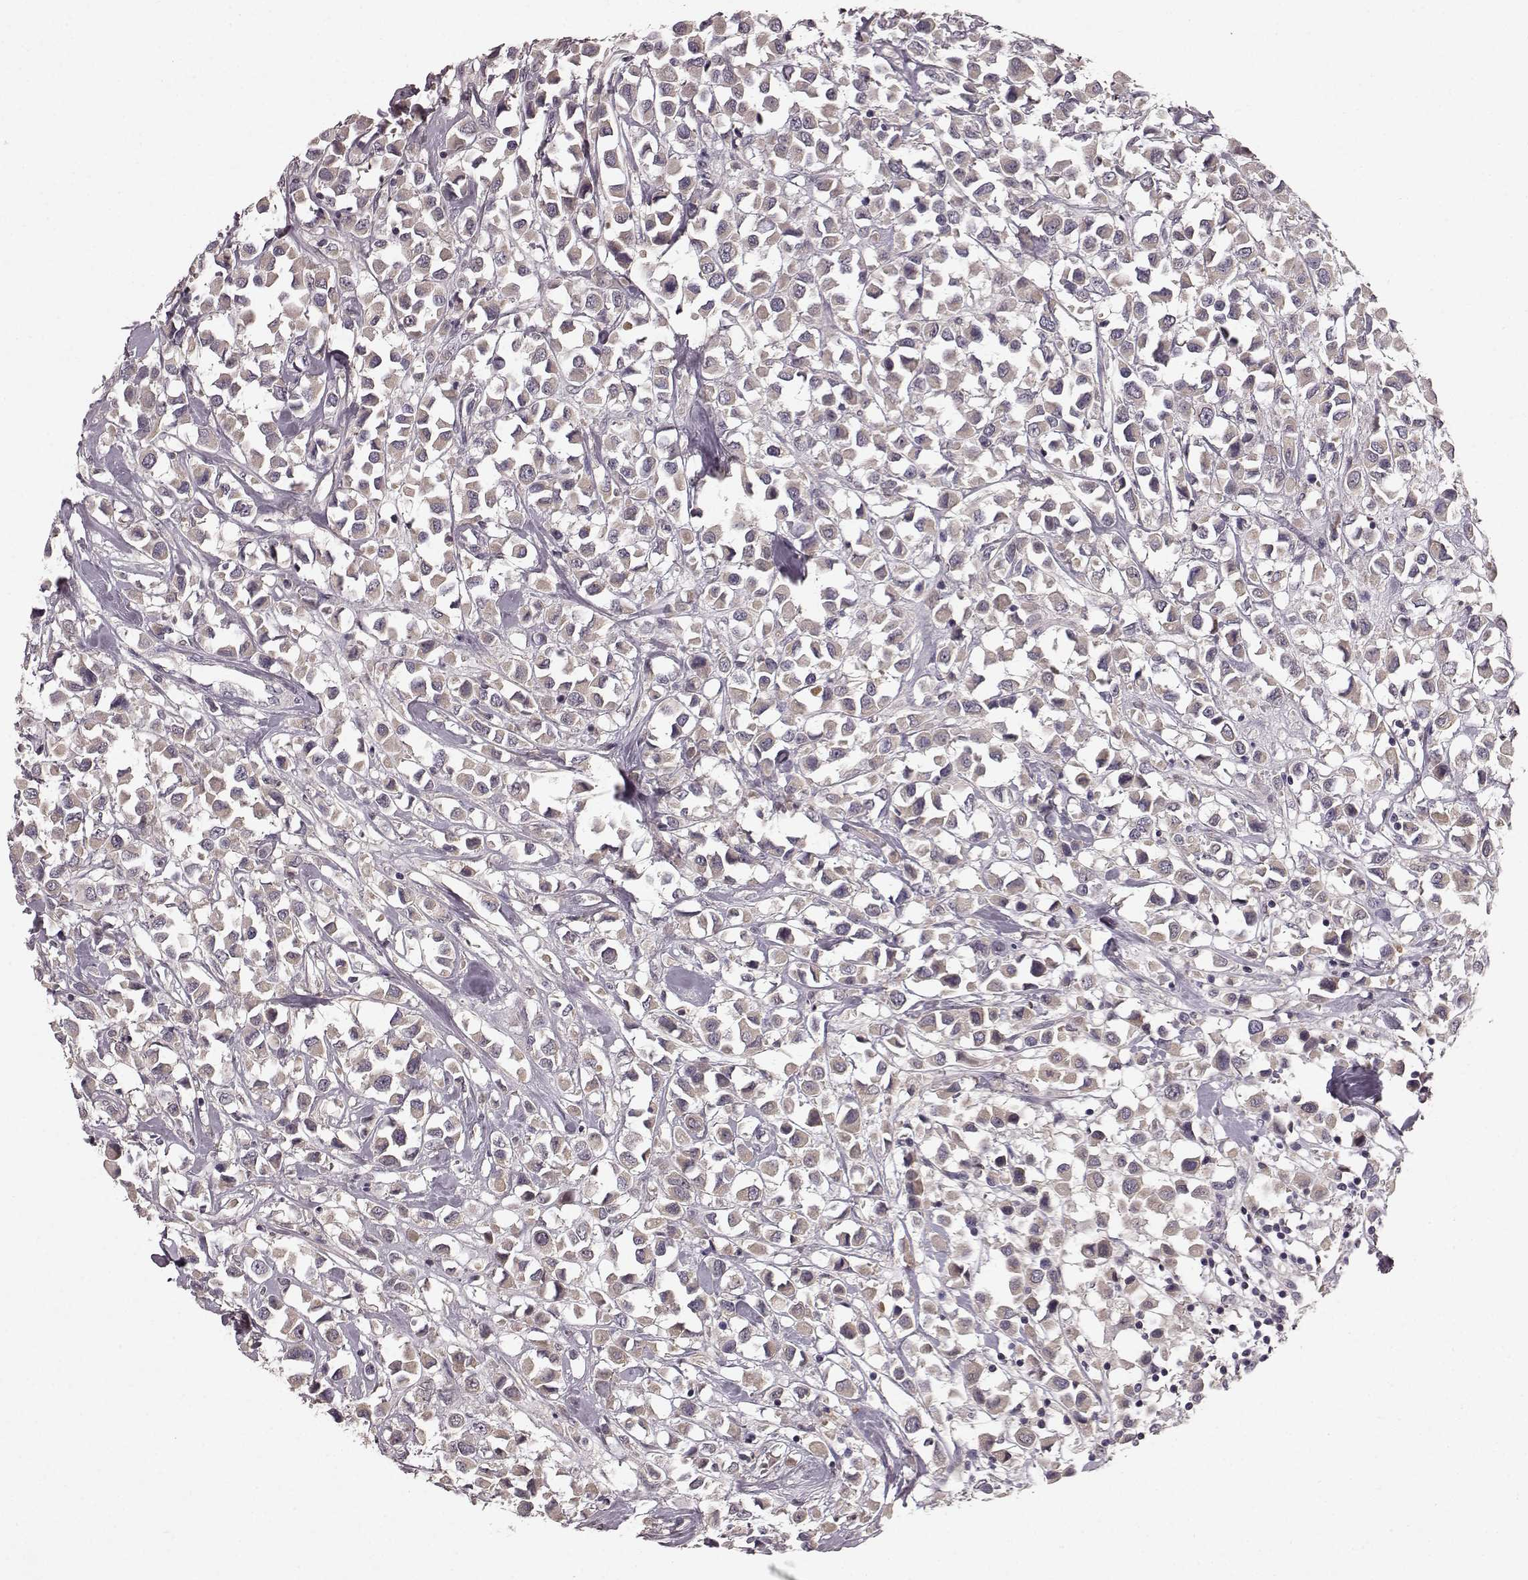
{"staining": {"intensity": "negative", "quantity": "none", "location": "none"}, "tissue": "breast cancer", "cell_type": "Tumor cells", "image_type": "cancer", "snomed": [{"axis": "morphology", "description": "Duct carcinoma"}, {"axis": "topography", "description": "Breast"}], "caption": "DAB immunohistochemical staining of breast cancer displays no significant staining in tumor cells.", "gene": "SLC22A18", "patient": {"sex": "female", "age": 61}}